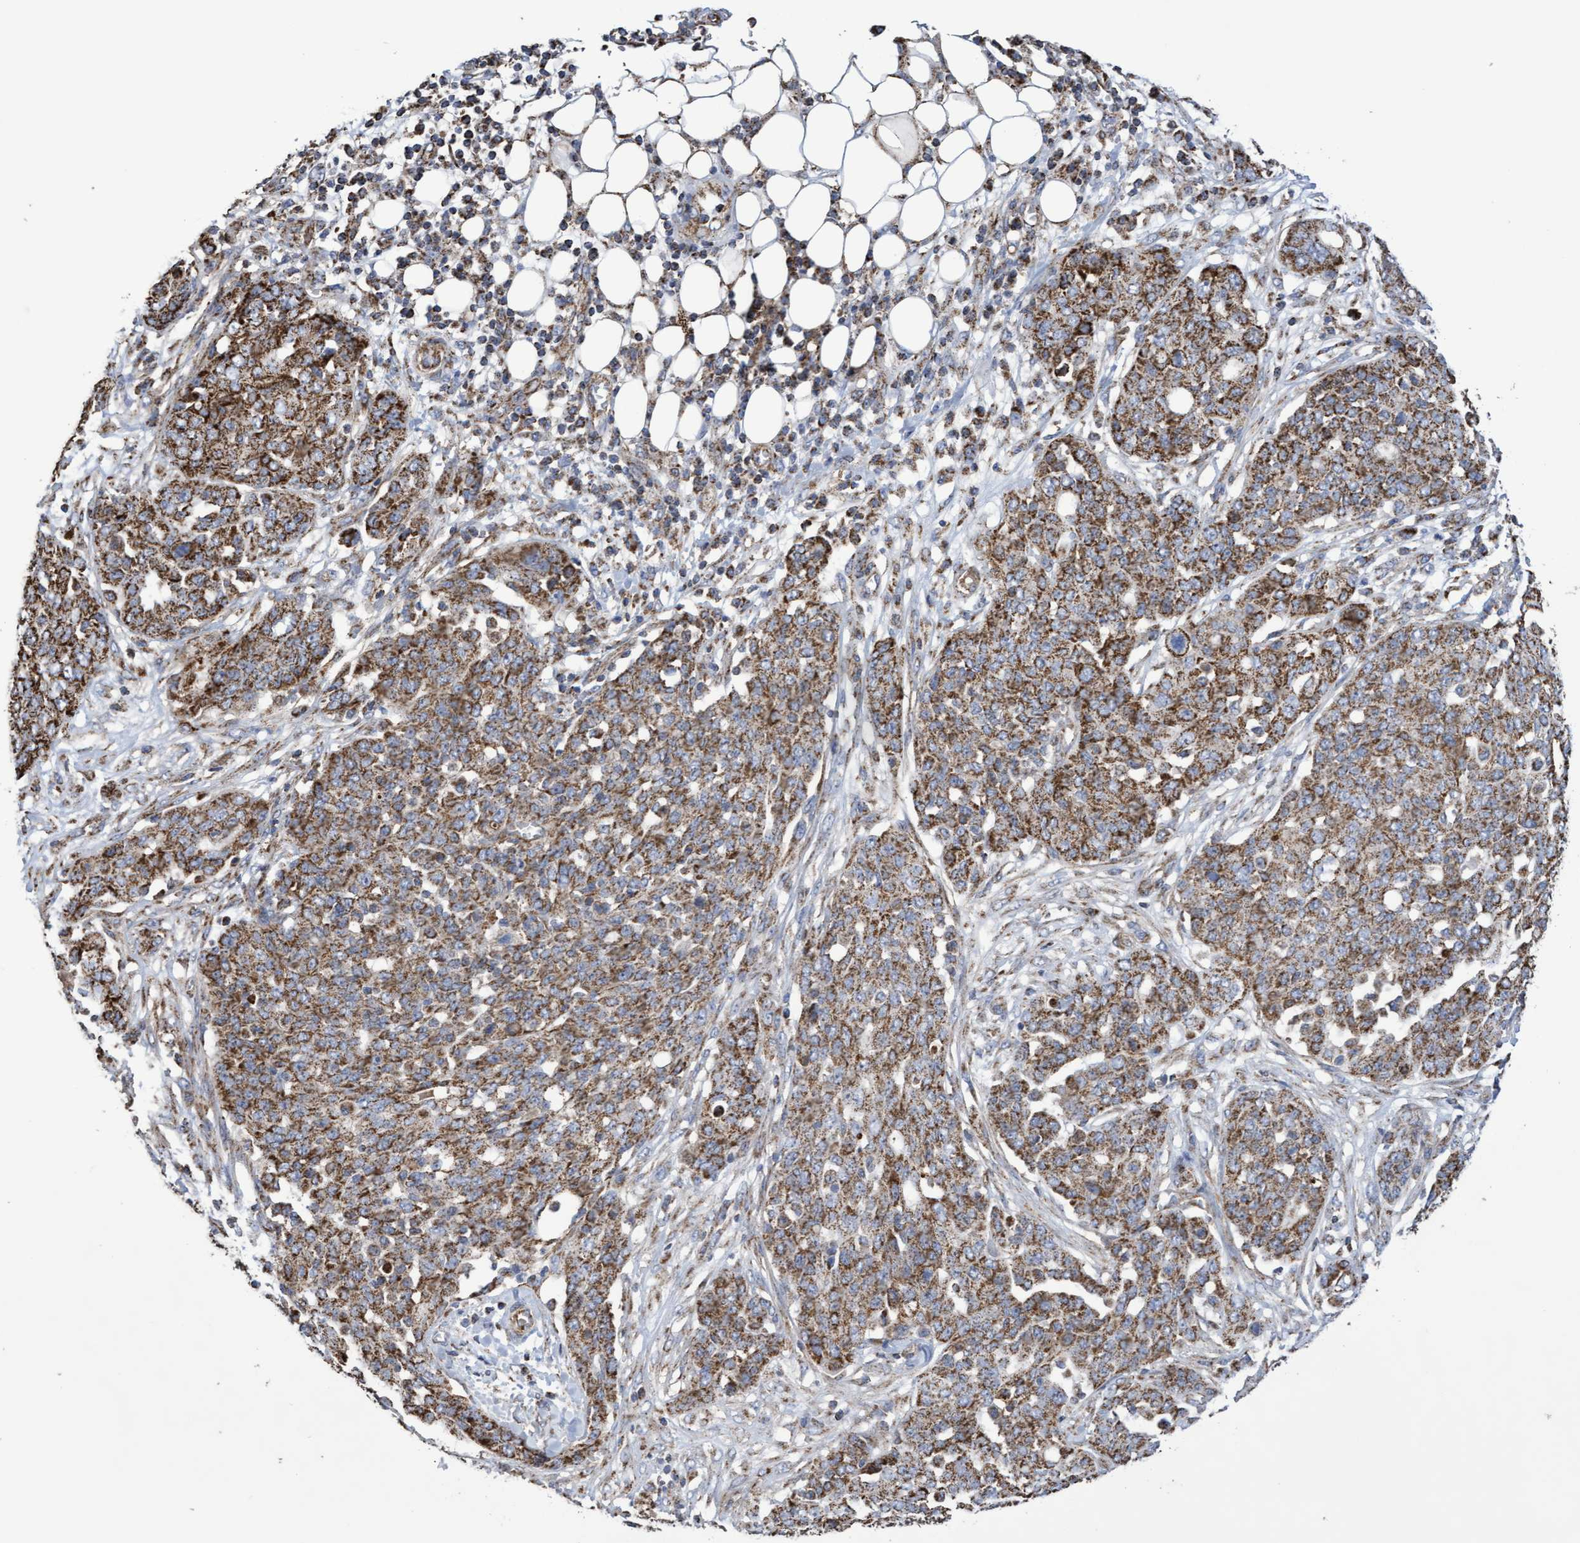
{"staining": {"intensity": "strong", "quantity": ">75%", "location": "cytoplasmic/membranous"}, "tissue": "ovarian cancer", "cell_type": "Tumor cells", "image_type": "cancer", "snomed": [{"axis": "morphology", "description": "Cystadenocarcinoma, serous, NOS"}, {"axis": "topography", "description": "Soft tissue"}, {"axis": "topography", "description": "Ovary"}], "caption": "Ovarian cancer (serous cystadenocarcinoma) stained with a brown dye reveals strong cytoplasmic/membranous positive staining in approximately >75% of tumor cells.", "gene": "COBL", "patient": {"sex": "female", "age": 57}}